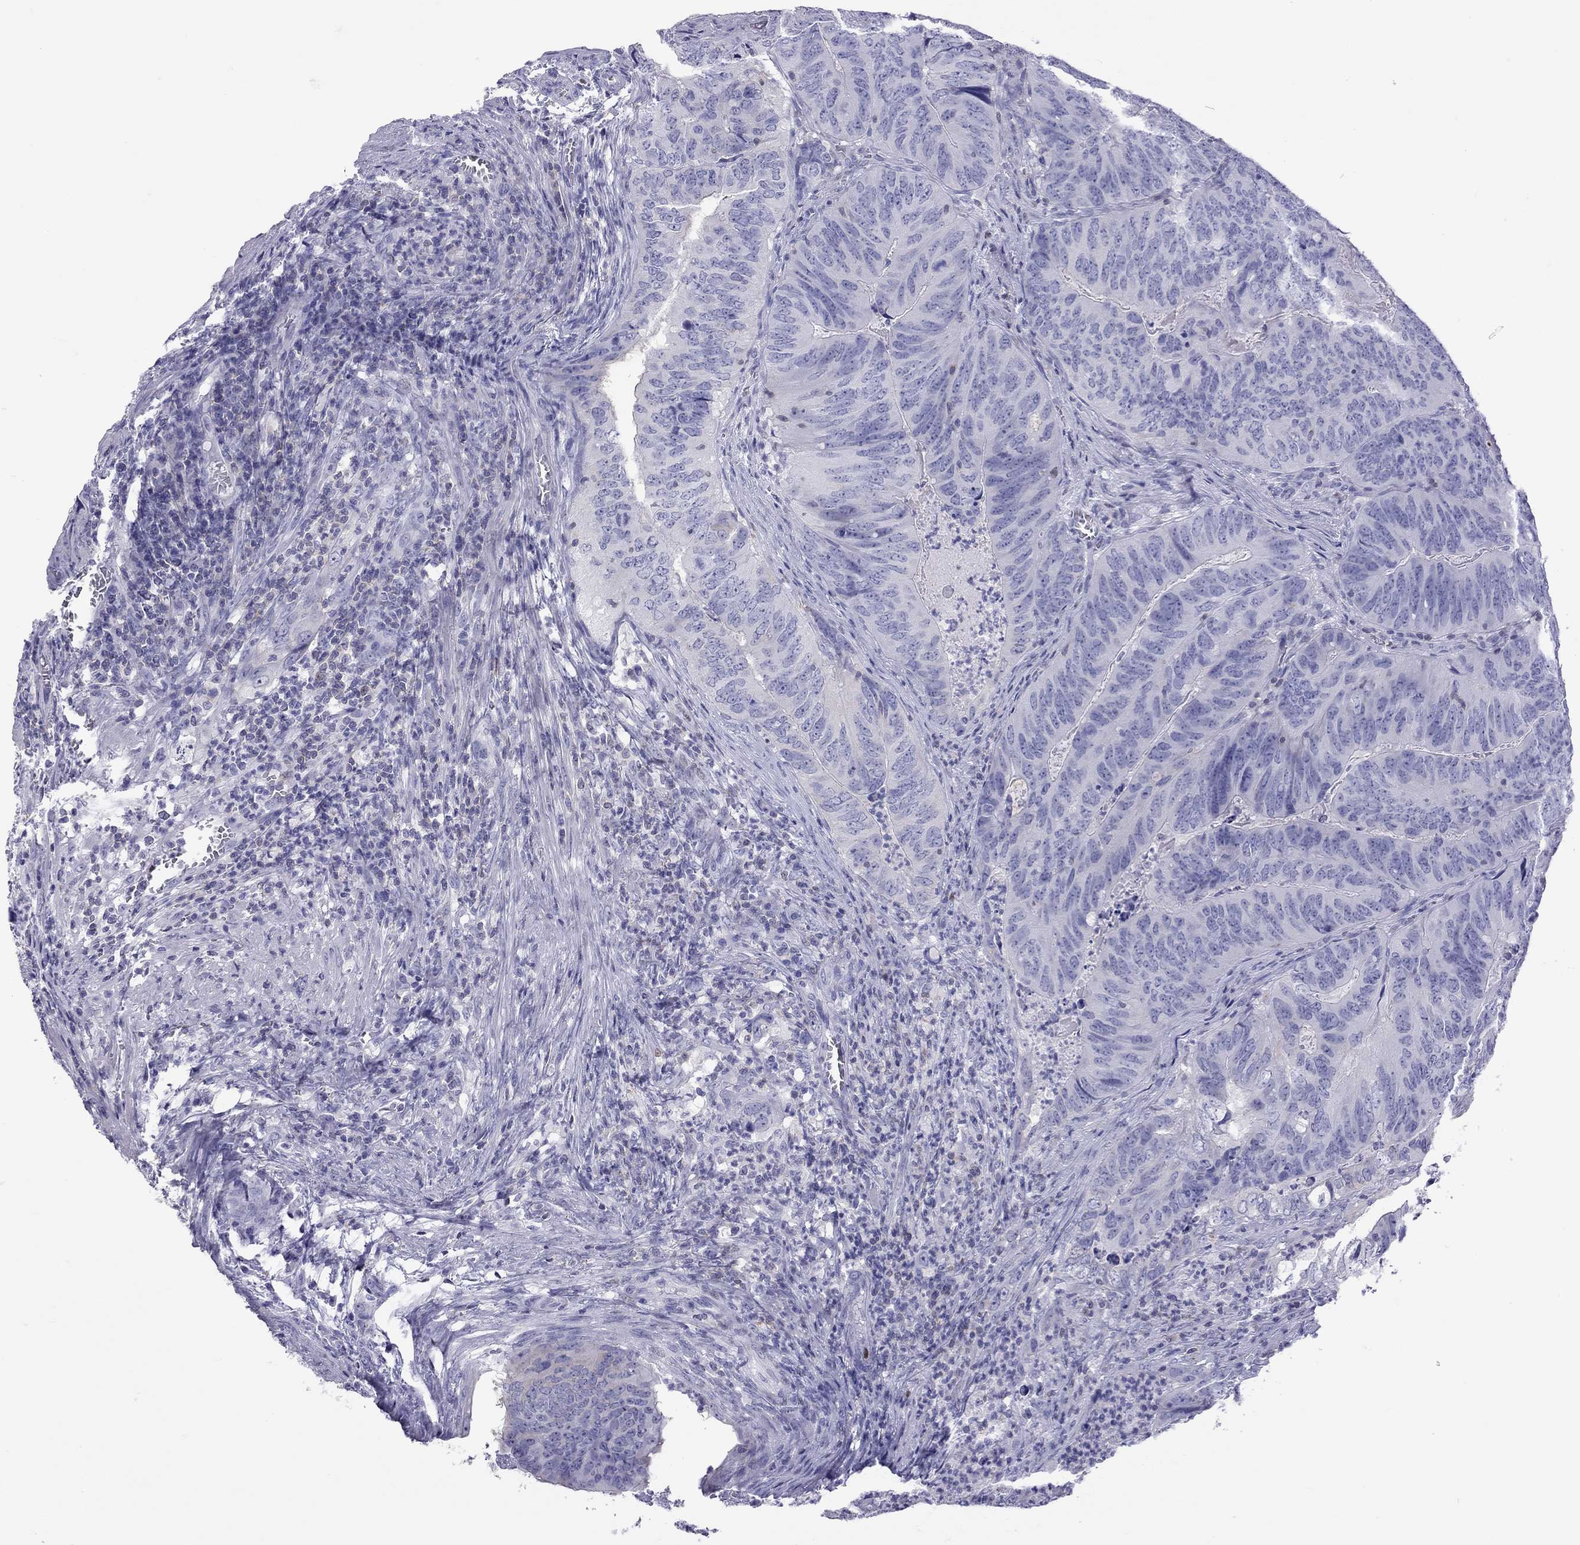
{"staining": {"intensity": "negative", "quantity": "none", "location": "none"}, "tissue": "colorectal cancer", "cell_type": "Tumor cells", "image_type": "cancer", "snomed": [{"axis": "morphology", "description": "Adenocarcinoma, NOS"}, {"axis": "topography", "description": "Colon"}], "caption": "A micrograph of adenocarcinoma (colorectal) stained for a protein reveals no brown staining in tumor cells. (IHC, brightfield microscopy, high magnification).", "gene": "STAG3", "patient": {"sex": "male", "age": 79}}